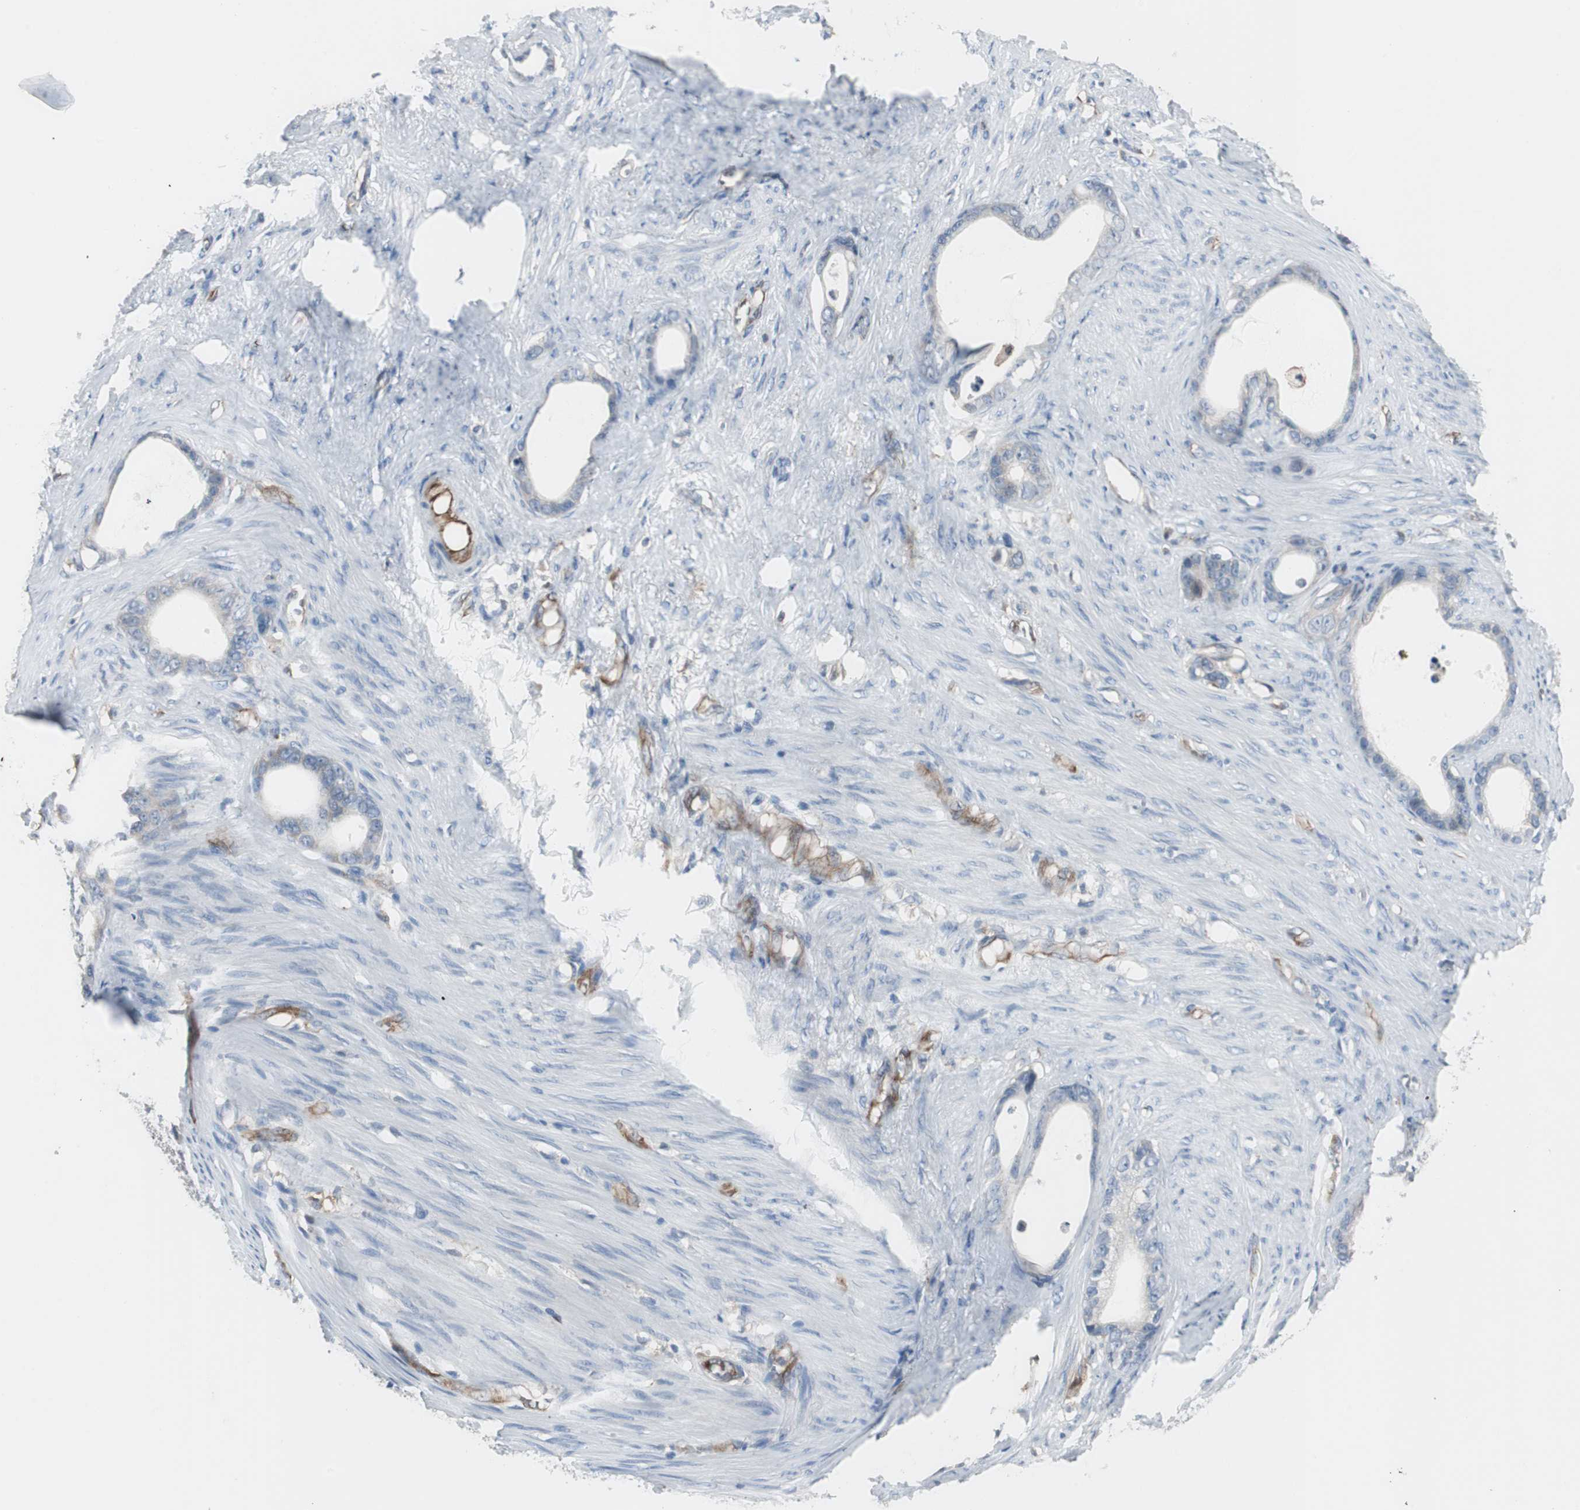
{"staining": {"intensity": "moderate", "quantity": "25%-75%", "location": "cytoplasmic/membranous"}, "tissue": "stomach cancer", "cell_type": "Tumor cells", "image_type": "cancer", "snomed": [{"axis": "morphology", "description": "Adenocarcinoma, NOS"}, {"axis": "topography", "description": "Stomach"}], "caption": "Immunohistochemical staining of human stomach cancer (adenocarcinoma) shows medium levels of moderate cytoplasmic/membranous expression in approximately 25%-75% of tumor cells.", "gene": "SWAP70", "patient": {"sex": "female", "age": 75}}